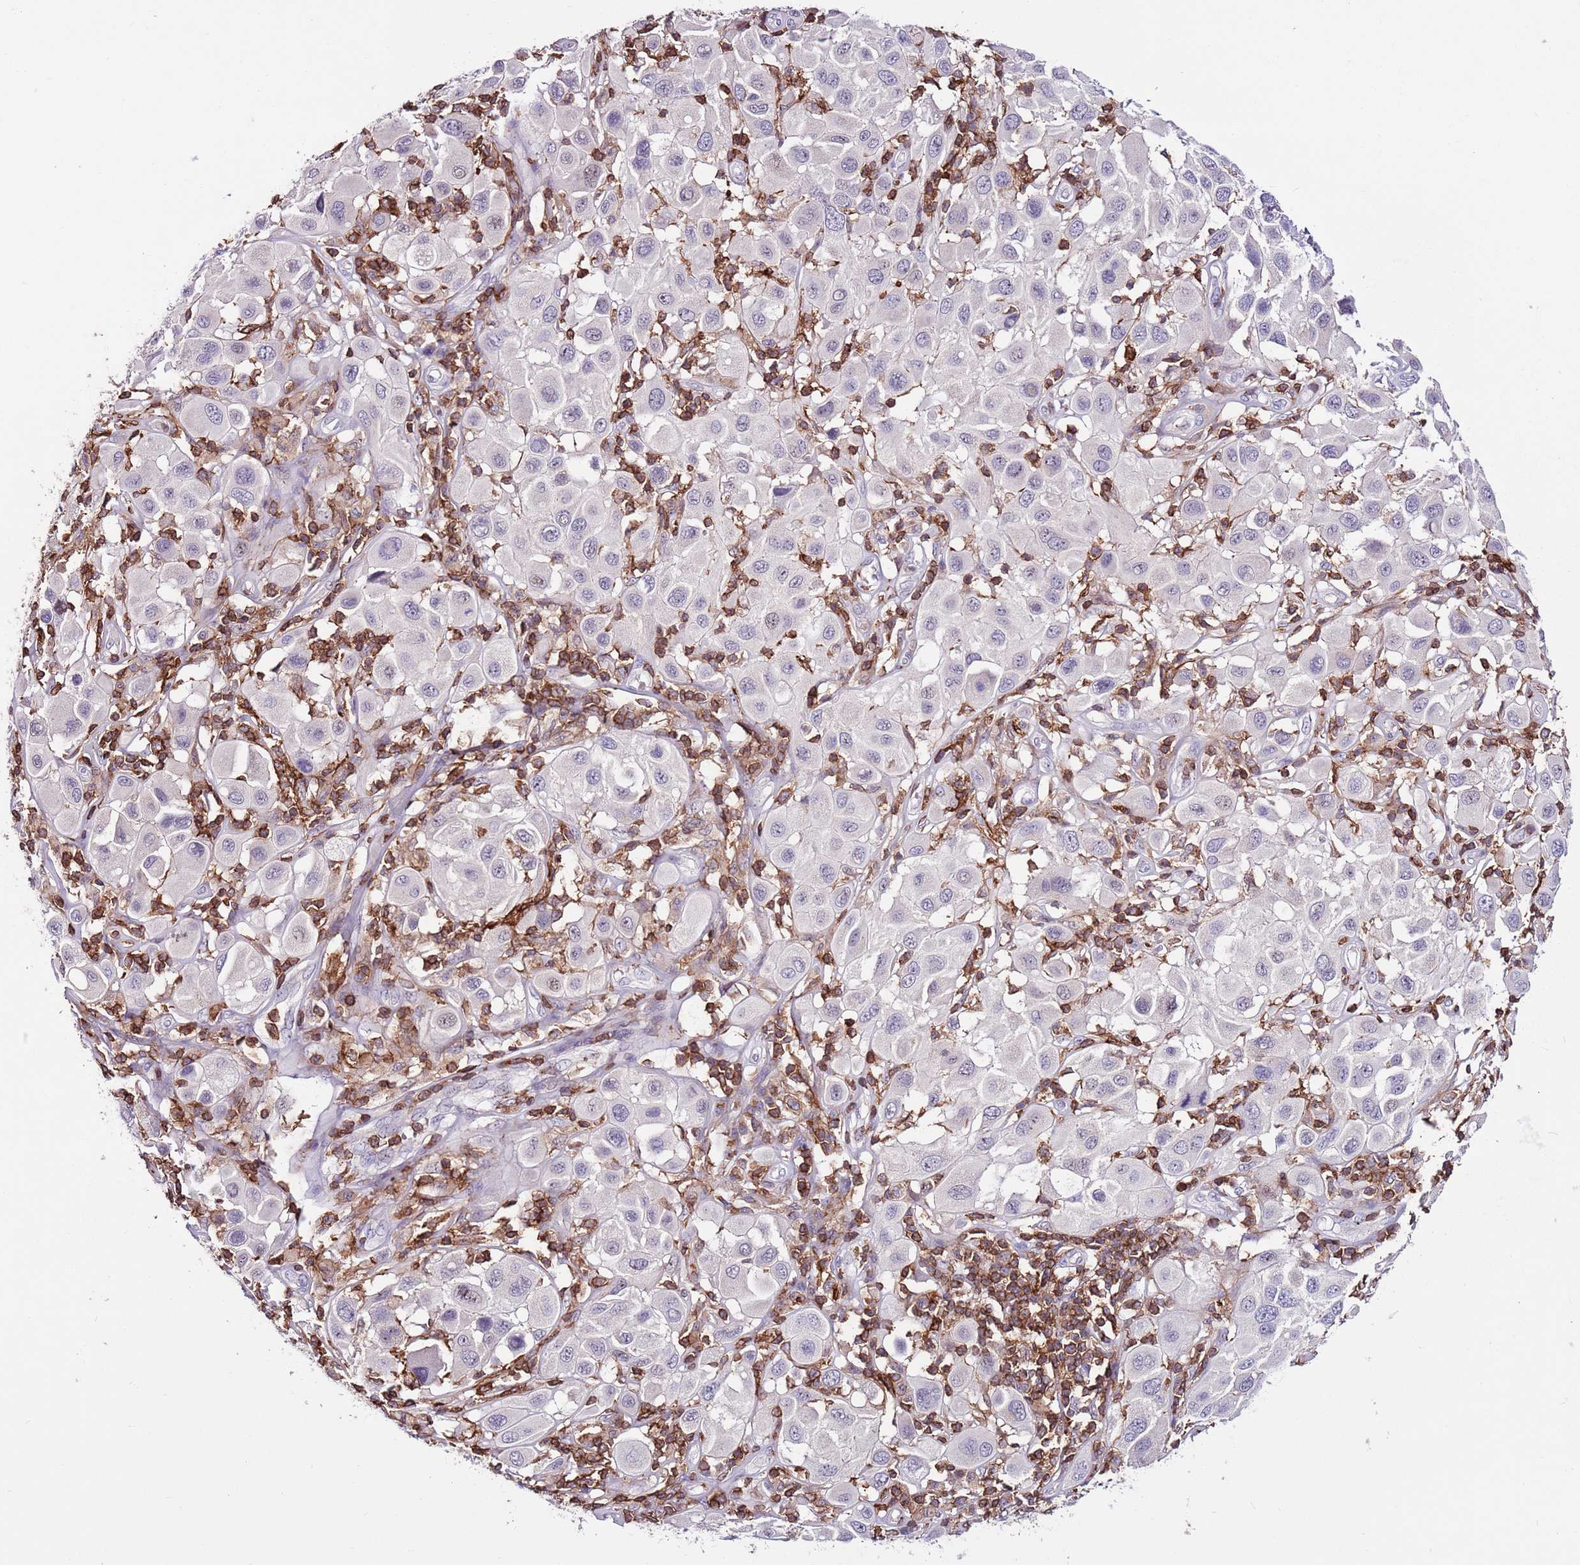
{"staining": {"intensity": "negative", "quantity": "none", "location": "none"}, "tissue": "melanoma", "cell_type": "Tumor cells", "image_type": "cancer", "snomed": [{"axis": "morphology", "description": "Malignant melanoma, Metastatic site"}, {"axis": "topography", "description": "Skin"}], "caption": "Immunohistochemistry (IHC) histopathology image of neoplastic tissue: melanoma stained with DAB reveals no significant protein positivity in tumor cells.", "gene": "ZSWIM1", "patient": {"sex": "male", "age": 41}}